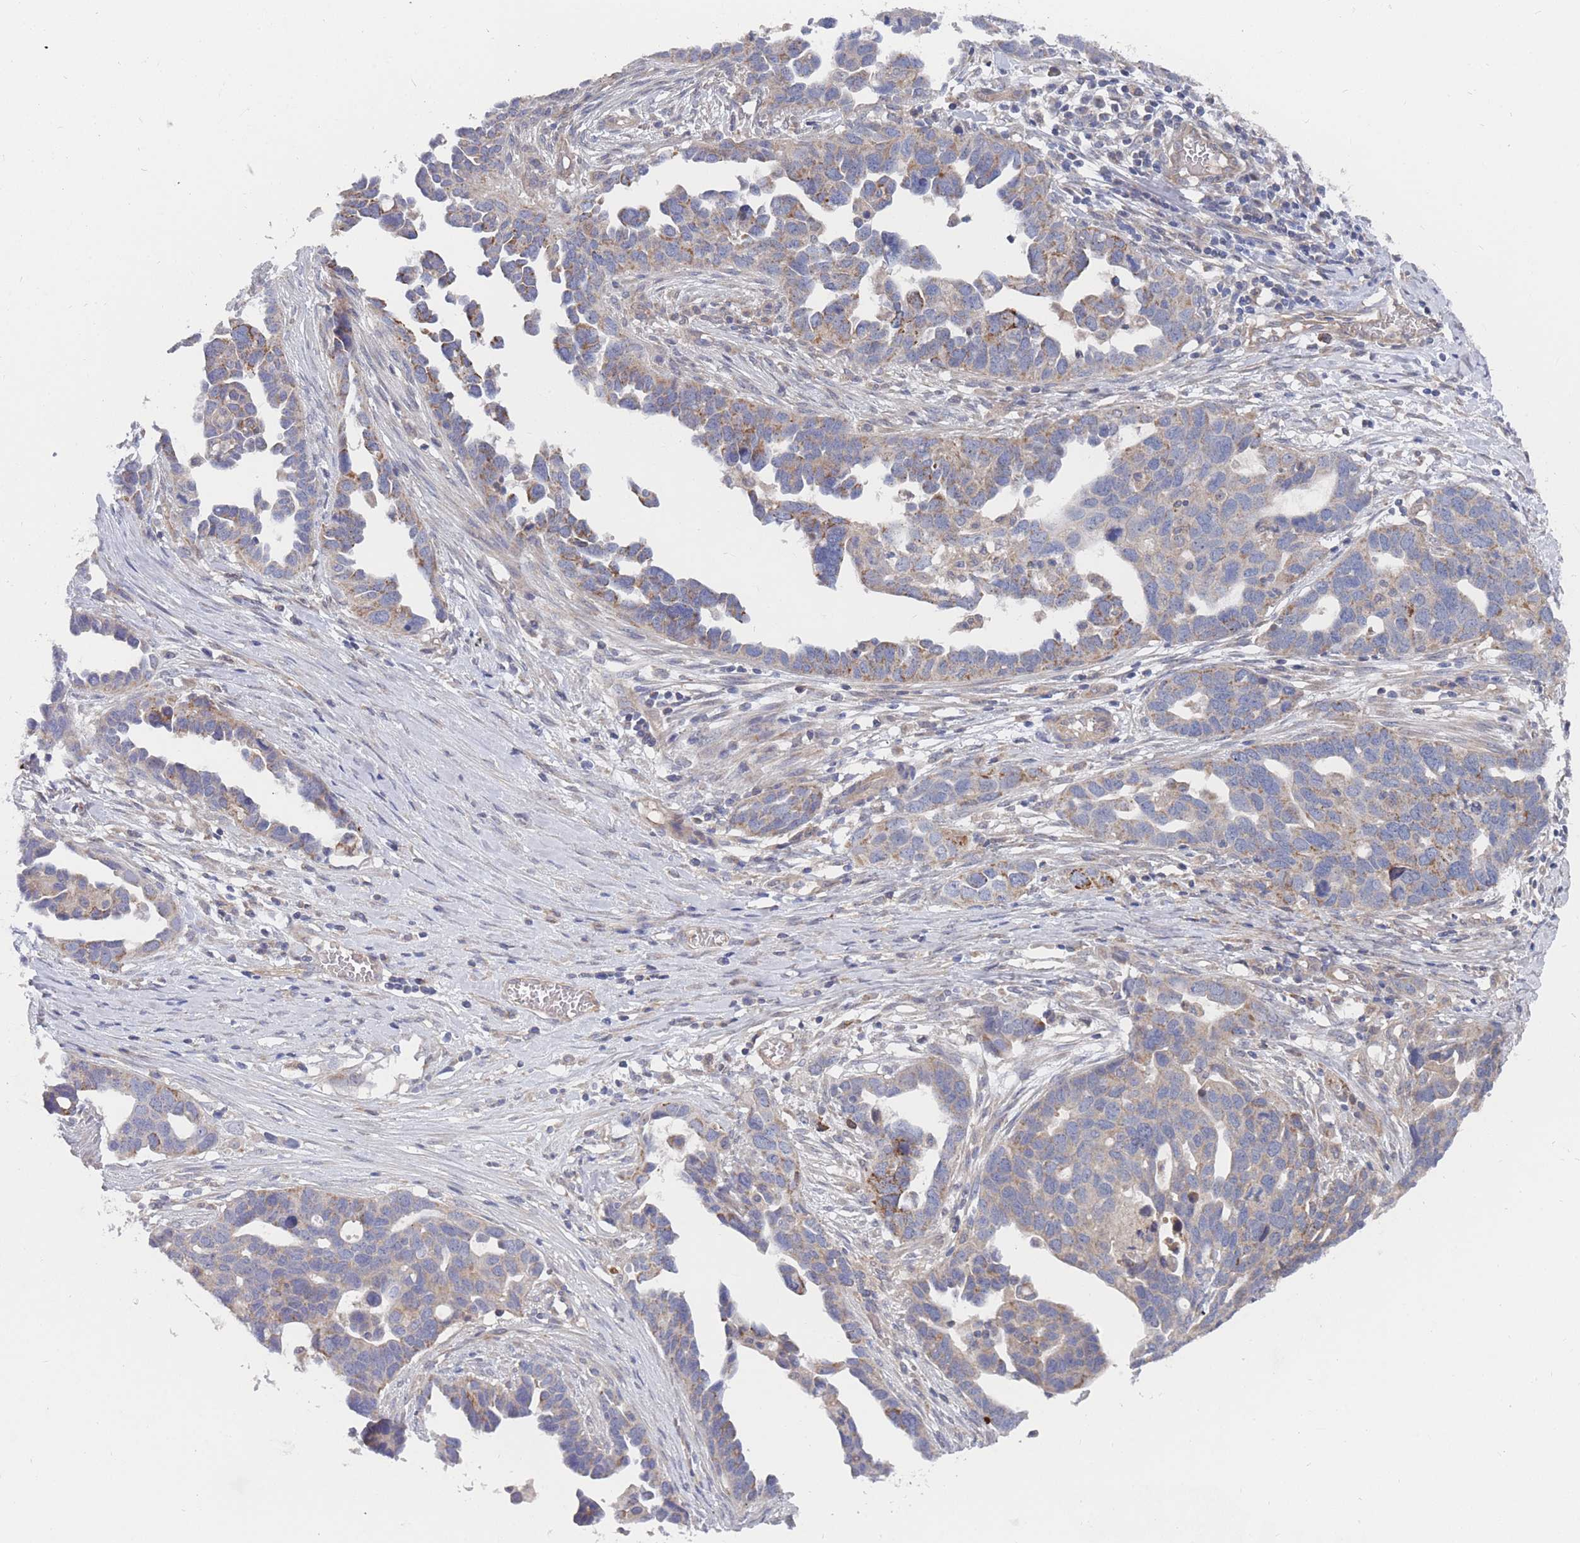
{"staining": {"intensity": "moderate", "quantity": "25%-75%", "location": "cytoplasmic/membranous"}, "tissue": "ovarian cancer", "cell_type": "Tumor cells", "image_type": "cancer", "snomed": [{"axis": "morphology", "description": "Cystadenocarcinoma, serous, NOS"}, {"axis": "topography", "description": "Ovary"}], "caption": "Tumor cells exhibit medium levels of moderate cytoplasmic/membranous positivity in approximately 25%-75% of cells in ovarian cancer.", "gene": "NUB1", "patient": {"sex": "female", "age": 54}}